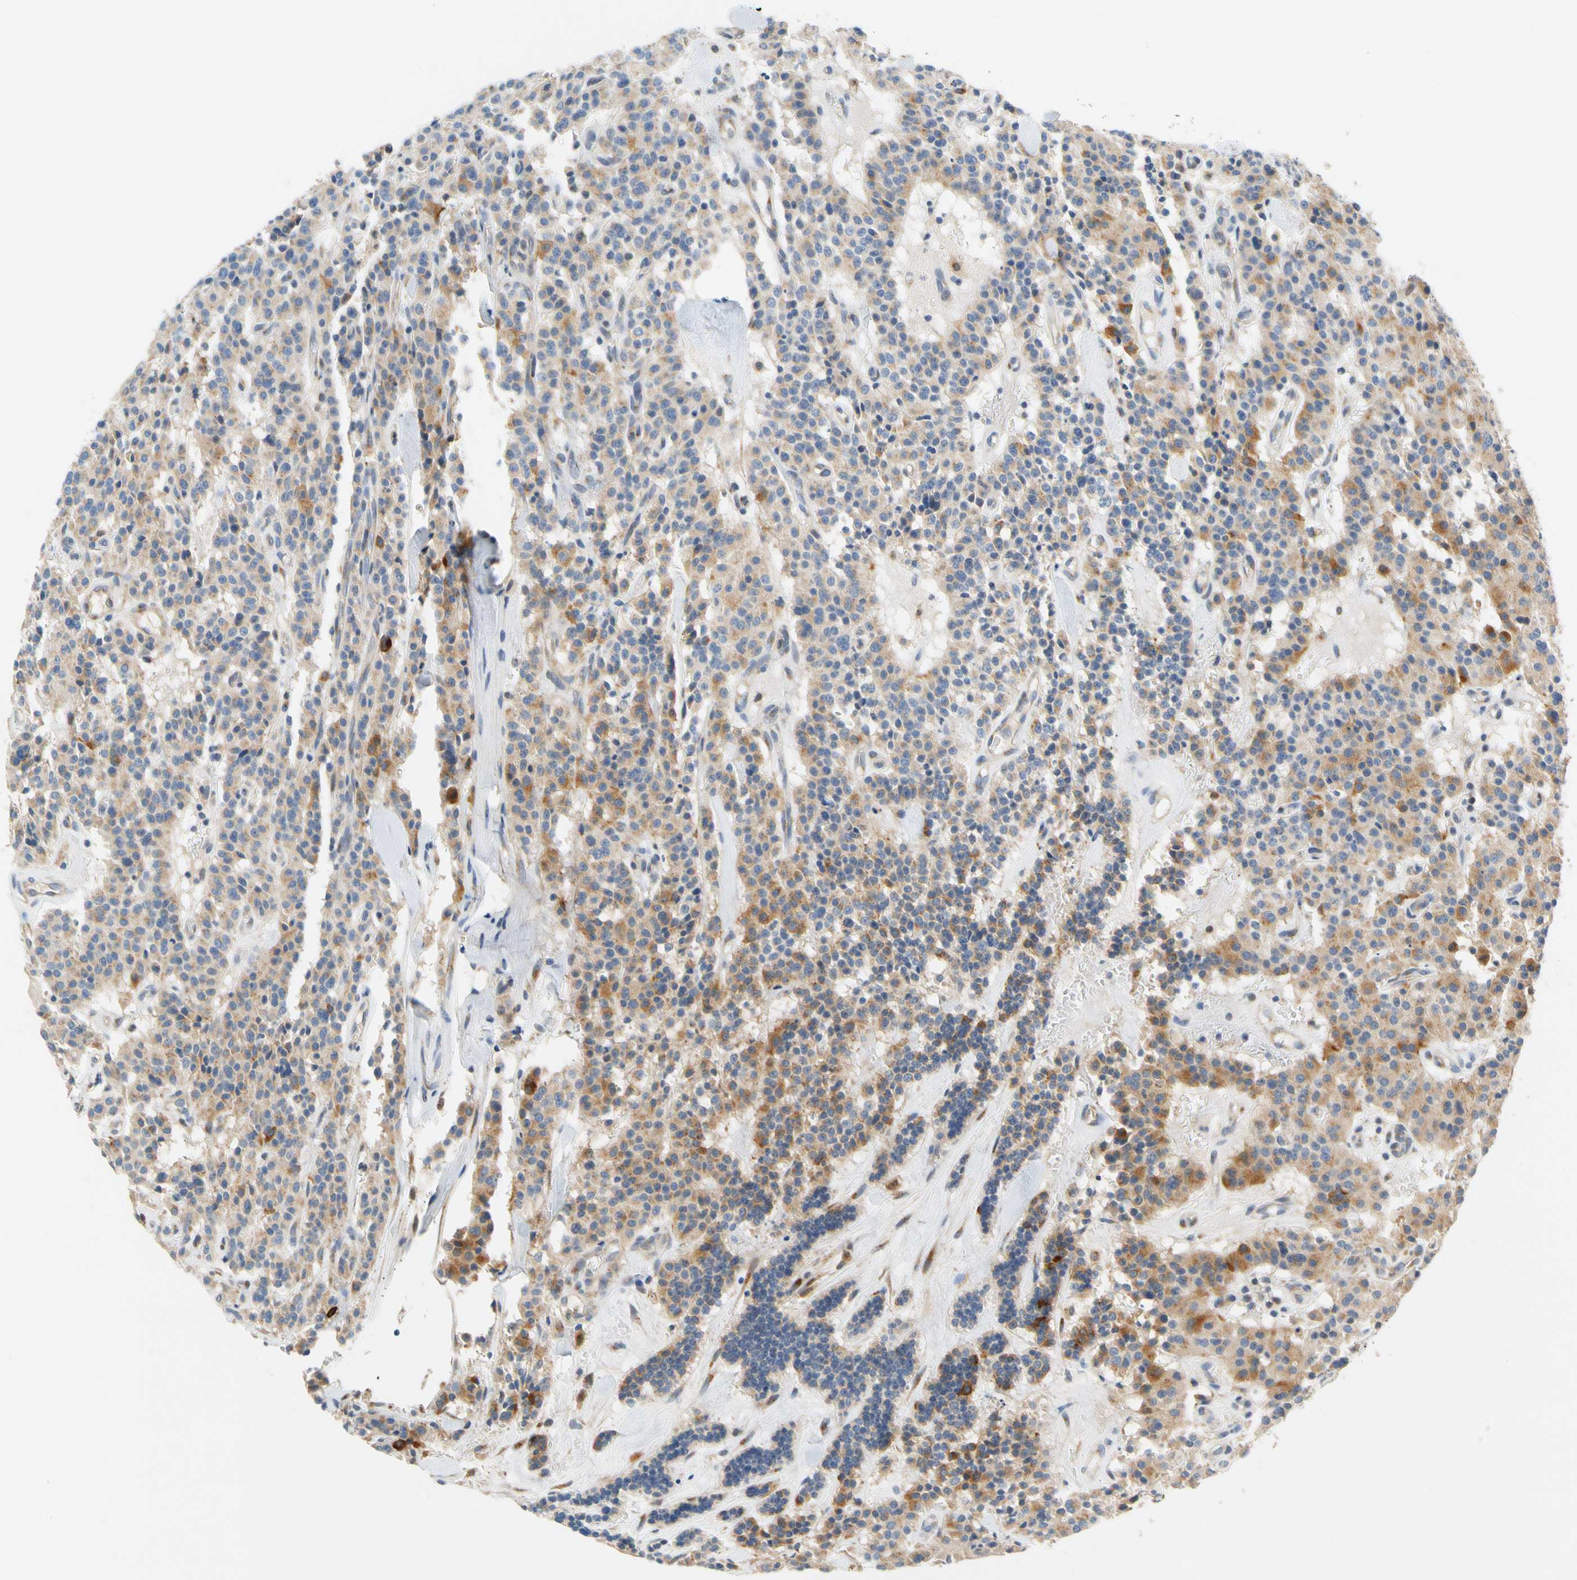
{"staining": {"intensity": "moderate", "quantity": "25%-75%", "location": "cytoplasmic/membranous"}, "tissue": "carcinoid", "cell_type": "Tumor cells", "image_type": "cancer", "snomed": [{"axis": "morphology", "description": "Carcinoid, malignant, NOS"}, {"axis": "topography", "description": "Lung"}], "caption": "Protein expression analysis of human malignant carcinoid reveals moderate cytoplasmic/membranous staining in approximately 25%-75% of tumor cells.", "gene": "GPSM2", "patient": {"sex": "male", "age": 30}}